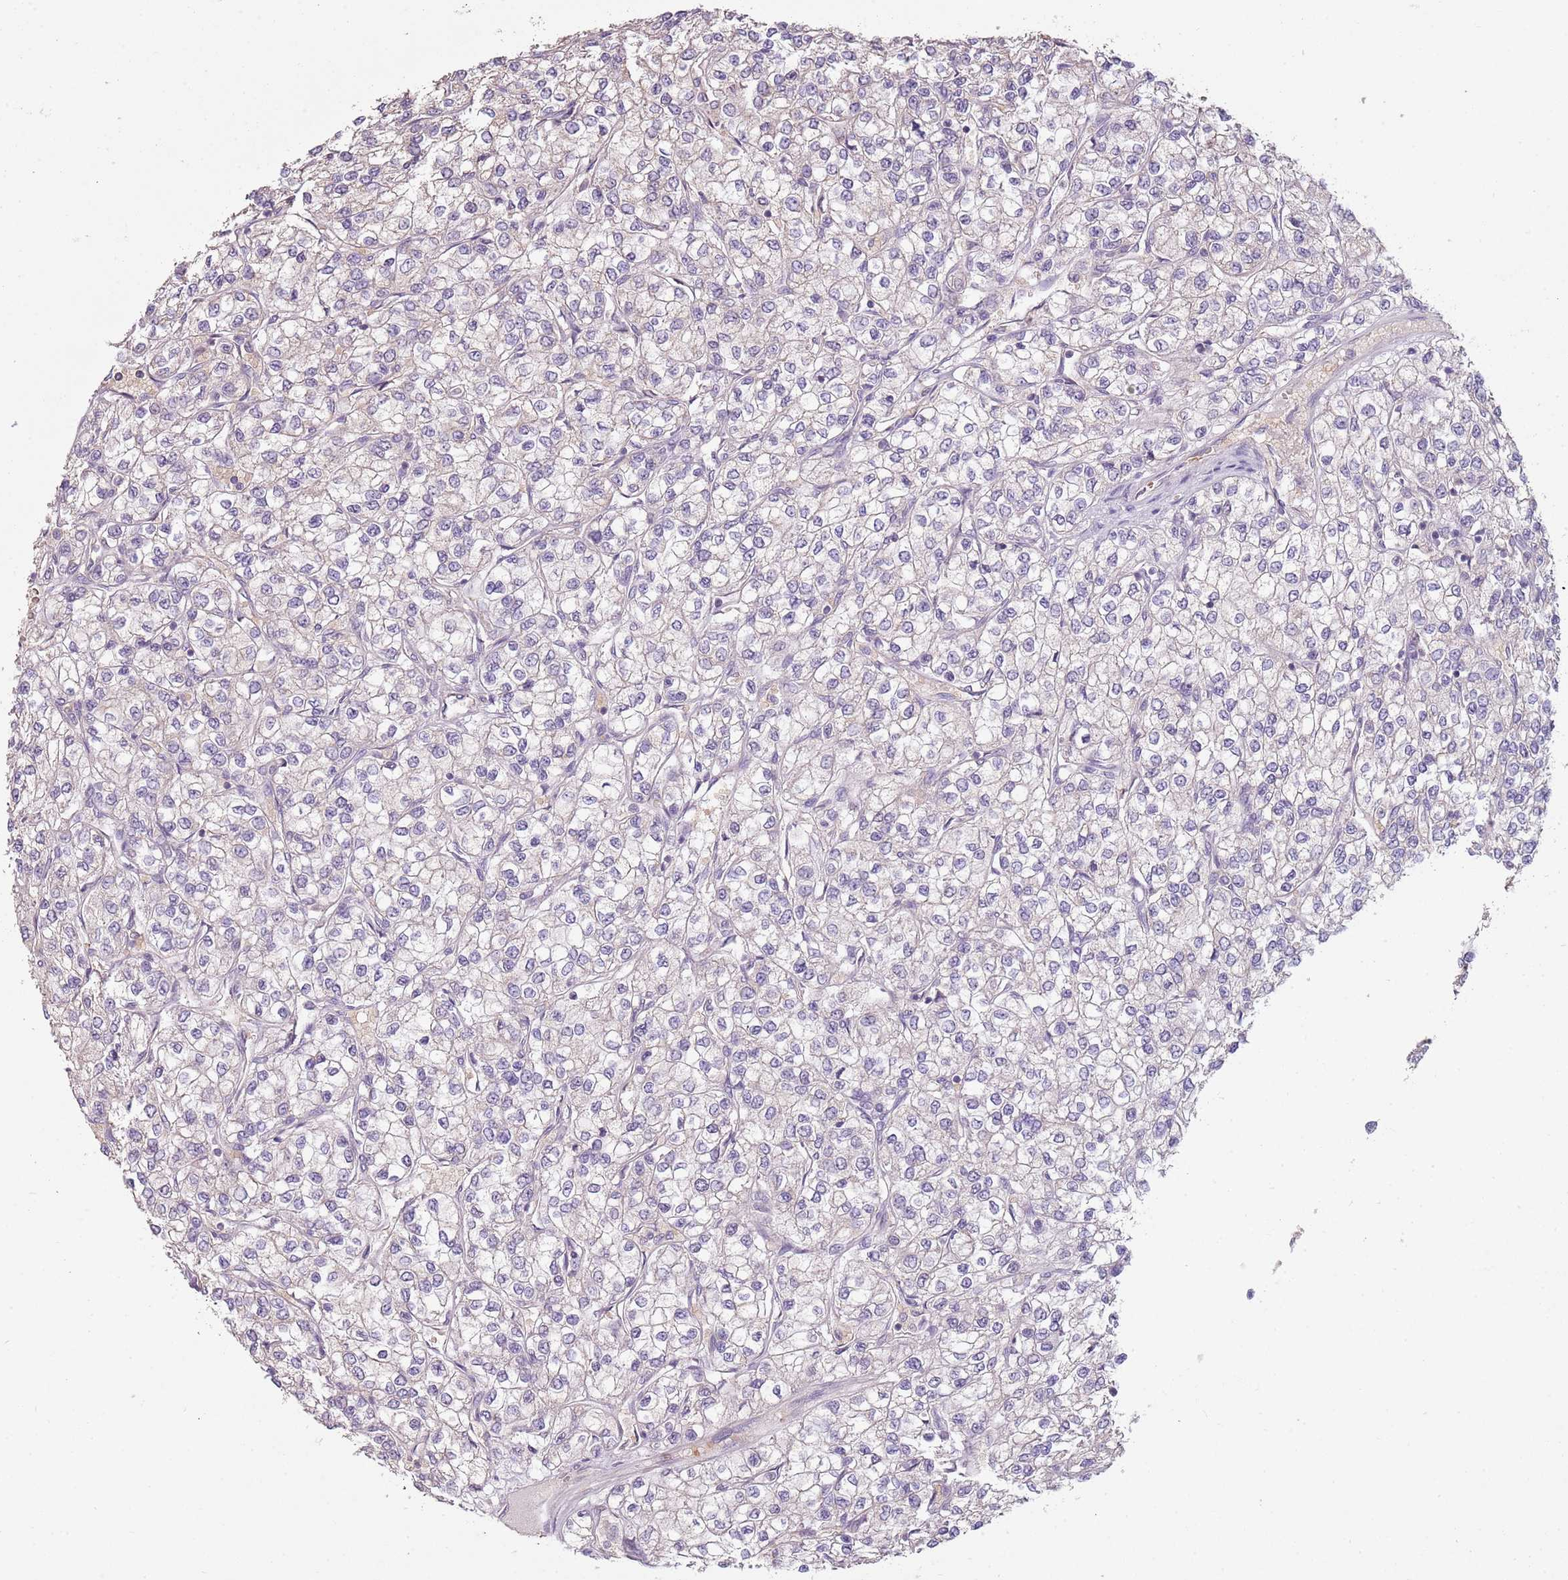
{"staining": {"intensity": "negative", "quantity": "none", "location": "none"}, "tissue": "renal cancer", "cell_type": "Tumor cells", "image_type": "cancer", "snomed": [{"axis": "morphology", "description": "Adenocarcinoma, NOS"}, {"axis": "topography", "description": "Kidney"}], "caption": "High magnification brightfield microscopy of renal cancer (adenocarcinoma) stained with DAB (3,3'-diaminobenzidine) (brown) and counterstained with hematoxylin (blue): tumor cells show no significant staining.", "gene": "TEKT4", "patient": {"sex": "male", "age": 80}}